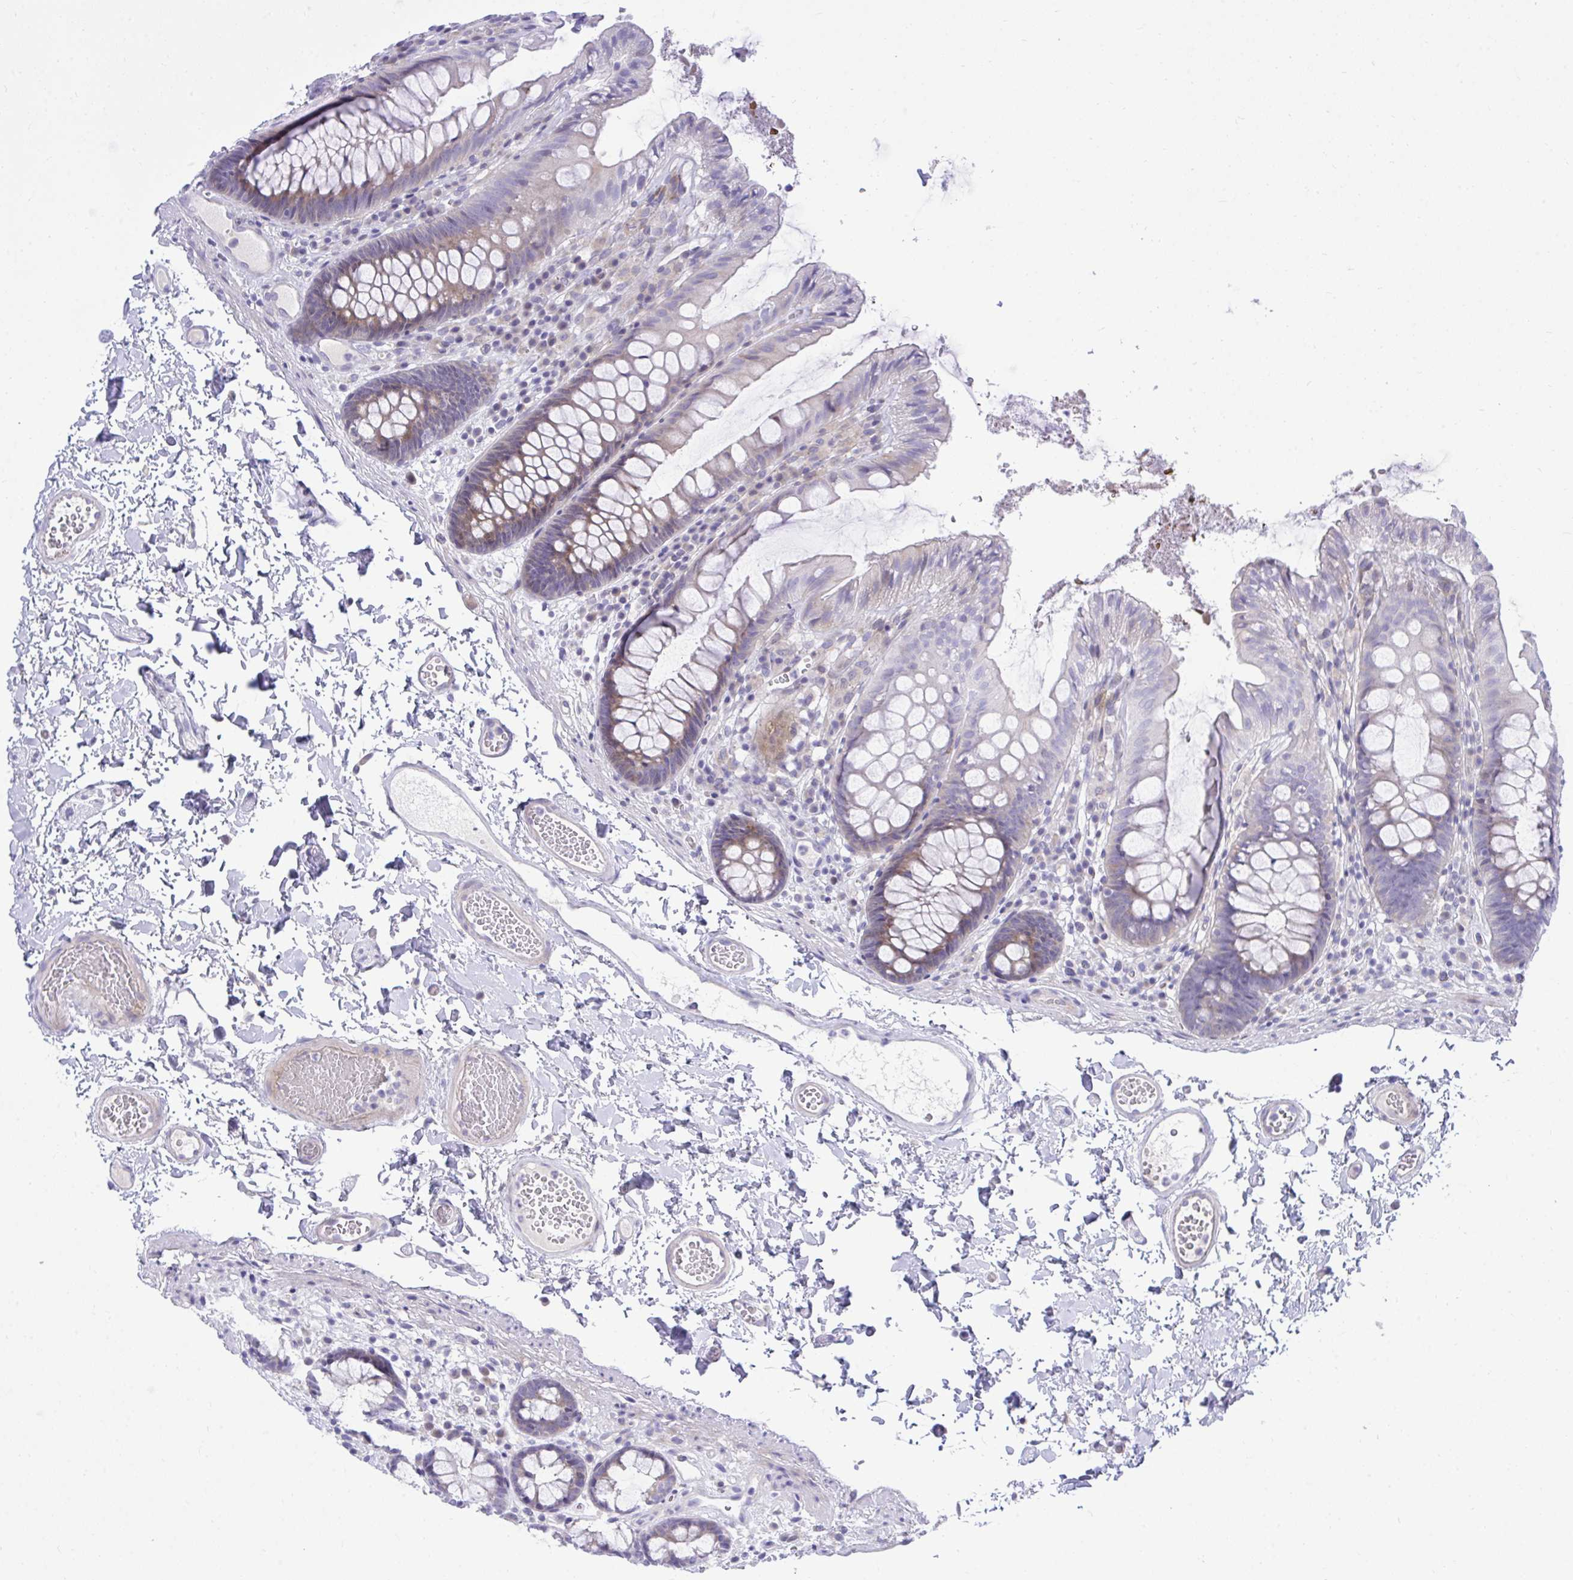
{"staining": {"intensity": "negative", "quantity": "none", "location": "none"}, "tissue": "colon", "cell_type": "Endothelial cells", "image_type": "normal", "snomed": [{"axis": "morphology", "description": "Normal tissue, NOS"}, {"axis": "topography", "description": "Colon"}, {"axis": "topography", "description": "Peripheral nerve tissue"}], "caption": "Immunohistochemistry of normal human colon exhibits no positivity in endothelial cells. The staining is performed using DAB (3,3'-diaminobenzidine) brown chromogen with nuclei counter-stained in using hematoxylin.", "gene": "MED9", "patient": {"sex": "male", "age": 84}}